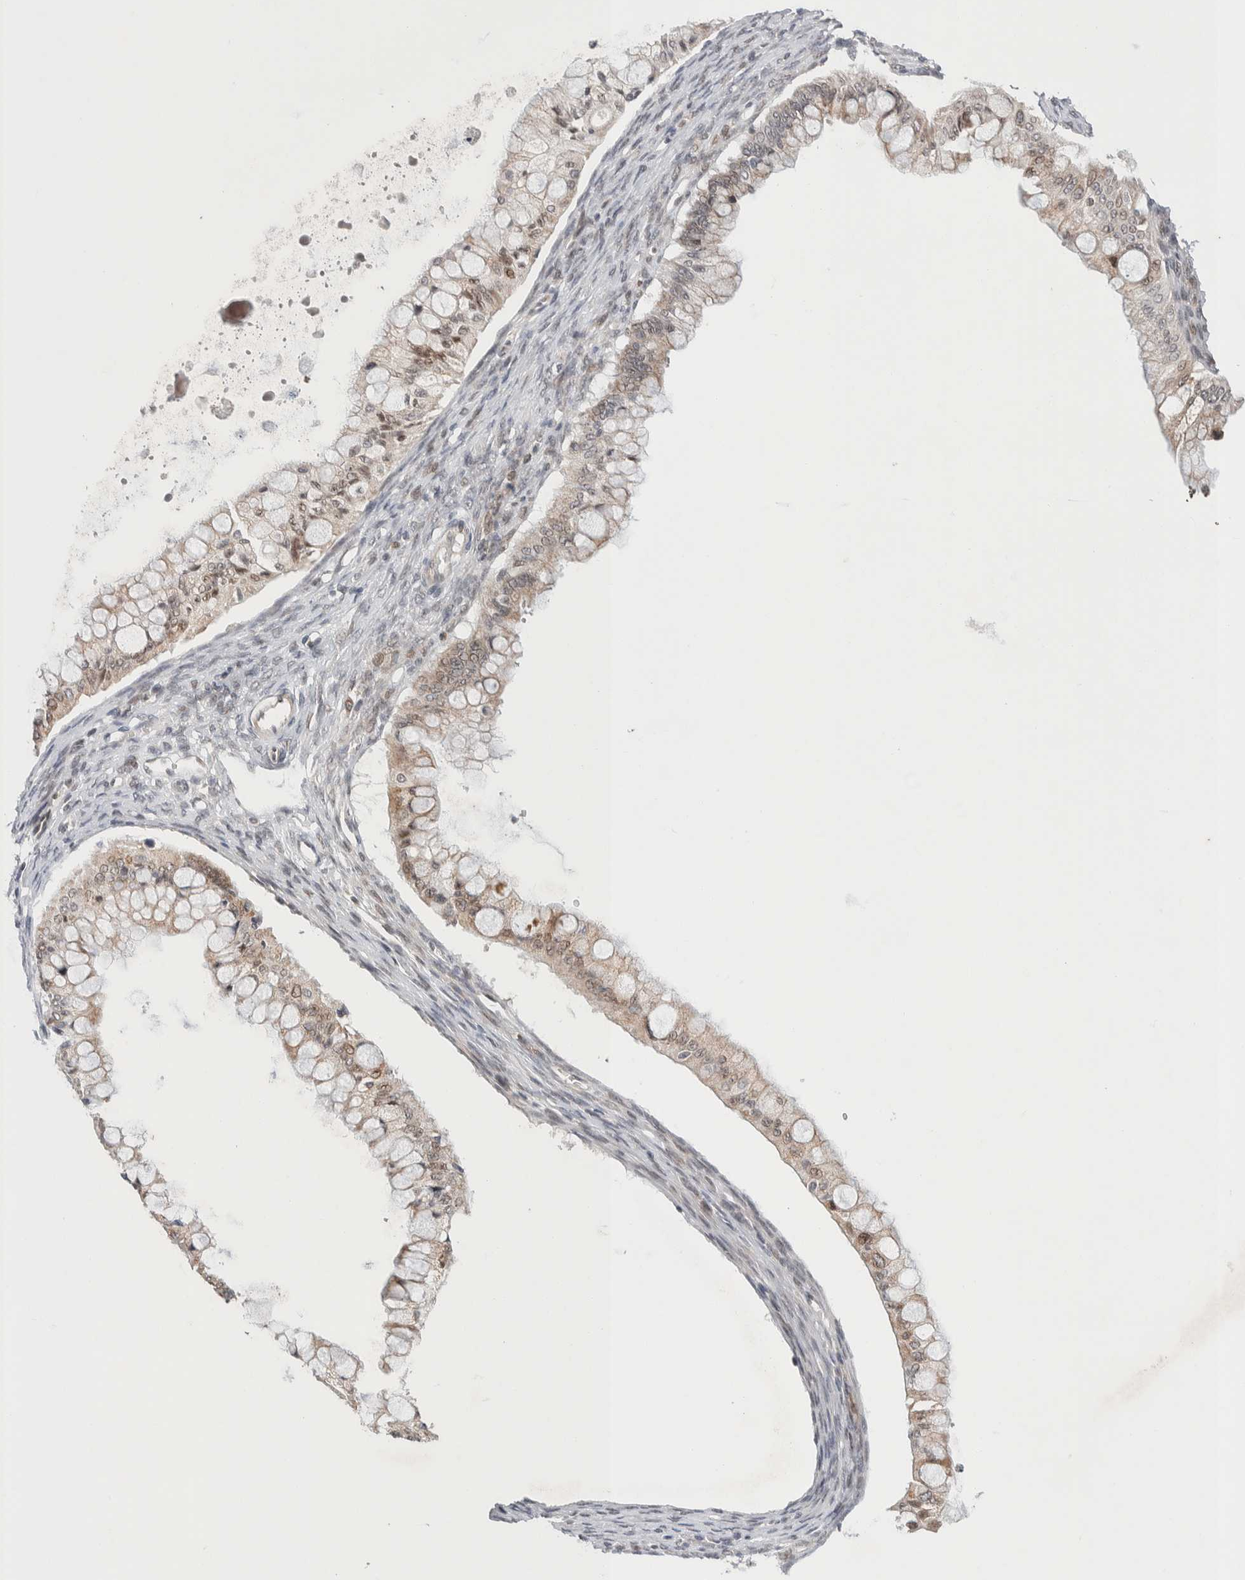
{"staining": {"intensity": "weak", "quantity": "25%-75%", "location": "cytoplasmic/membranous,nuclear"}, "tissue": "ovarian cancer", "cell_type": "Tumor cells", "image_type": "cancer", "snomed": [{"axis": "morphology", "description": "Cystadenocarcinoma, mucinous, NOS"}, {"axis": "topography", "description": "Ovary"}], "caption": "Mucinous cystadenocarcinoma (ovarian) stained with DAB immunohistochemistry (IHC) shows low levels of weak cytoplasmic/membranous and nuclear staining in about 25%-75% of tumor cells. Using DAB (3,3'-diaminobenzidine) (brown) and hematoxylin (blue) stains, captured at high magnification using brightfield microscopy.", "gene": "CRAT", "patient": {"sex": "female", "age": 57}}